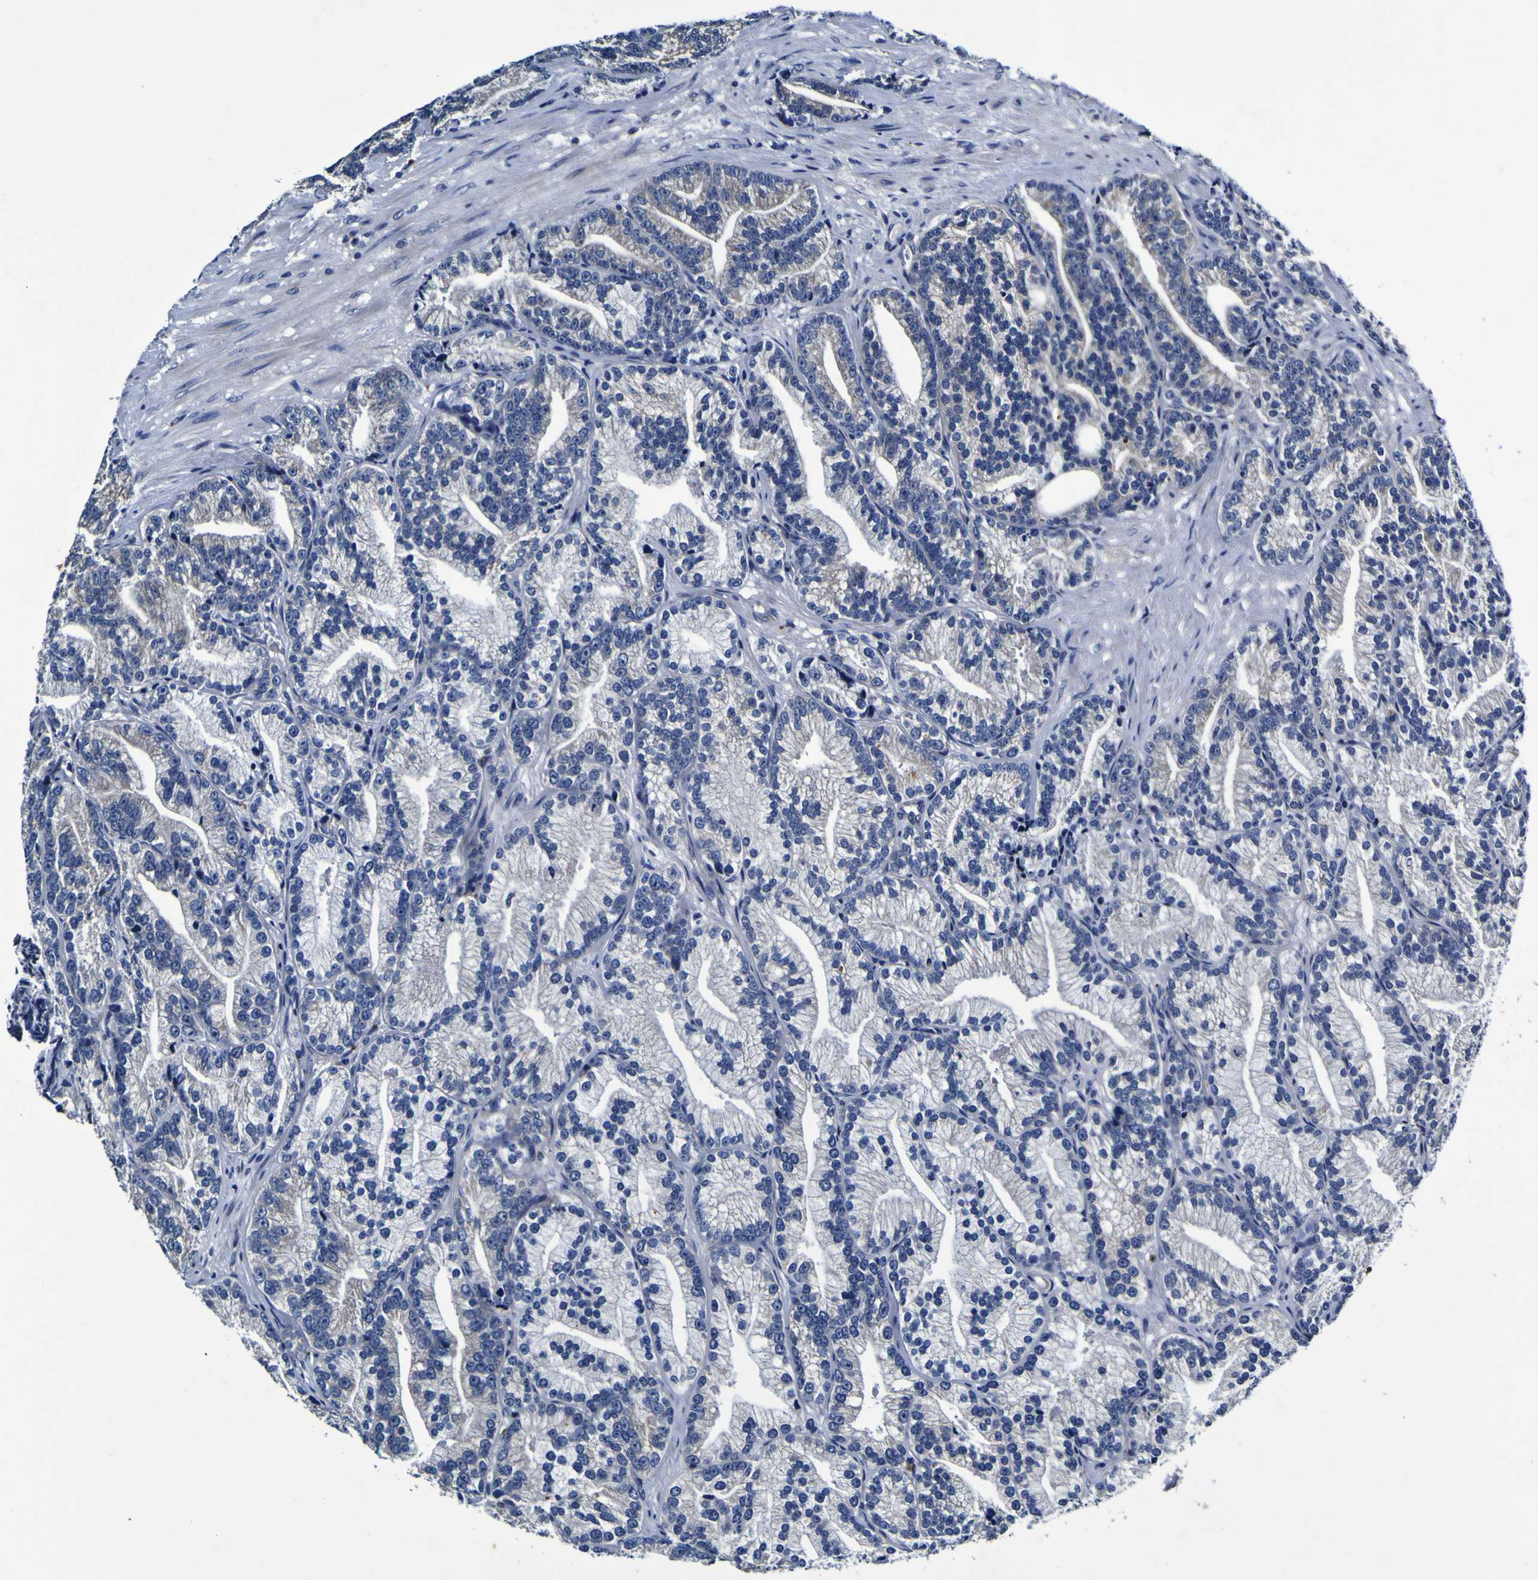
{"staining": {"intensity": "negative", "quantity": "none", "location": "none"}, "tissue": "prostate cancer", "cell_type": "Tumor cells", "image_type": "cancer", "snomed": [{"axis": "morphology", "description": "Adenocarcinoma, Low grade"}, {"axis": "topography", "description": "Prostate"}], "caption": "Immunohistochemical staining of human prostate cancer (adenocarcinoma (low-grade)) demonstrates no significant expression in tumor cells.", "gene": "PANK4", "patient": {"sex": "male", "age": 89}}